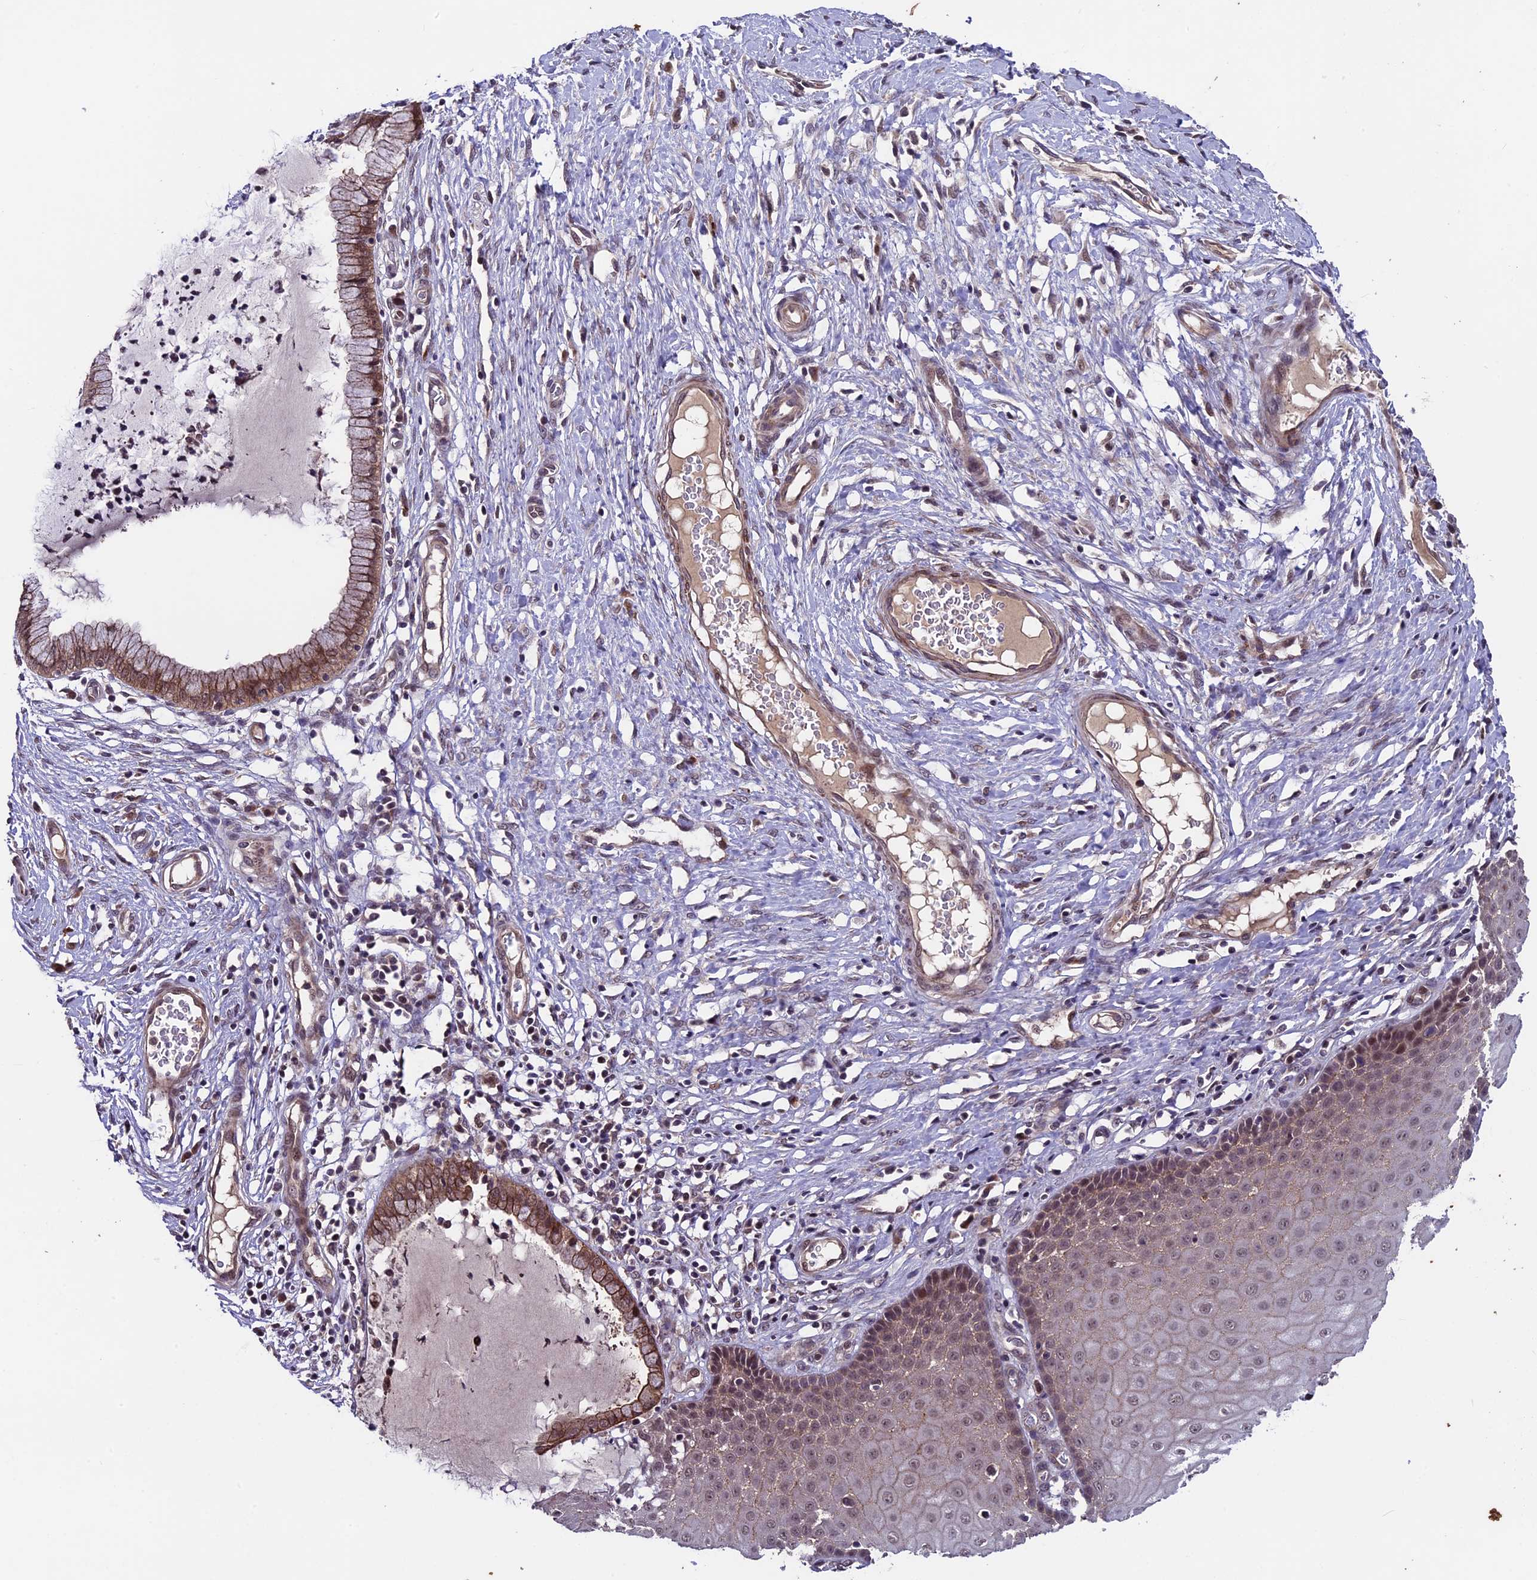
{"staining": {"intensity": "moderate", "quantity": ">75%", "location": "cytoplasmic/membranous,nuclear"}, "tissue": "cervix", "cell_type": "Glandular cells", "image_type": "normal", "snomed": [{"axis": "morphology", "description": "Normal tissue, NOS"}, {"axis": "topography", "description": "Cervix"}], "caption": "The image shows a brown stain indicating the presence of a protein in the cytoplasmic/membranous,nuclear of glandular cells in cervix. (DAB (3,3'-diaminobenzidine) IHC, brown staining for protein, blue staining for nuclei).", "gene": "SIPA1L3", "patient": {"sex": "female", "age": 55}}